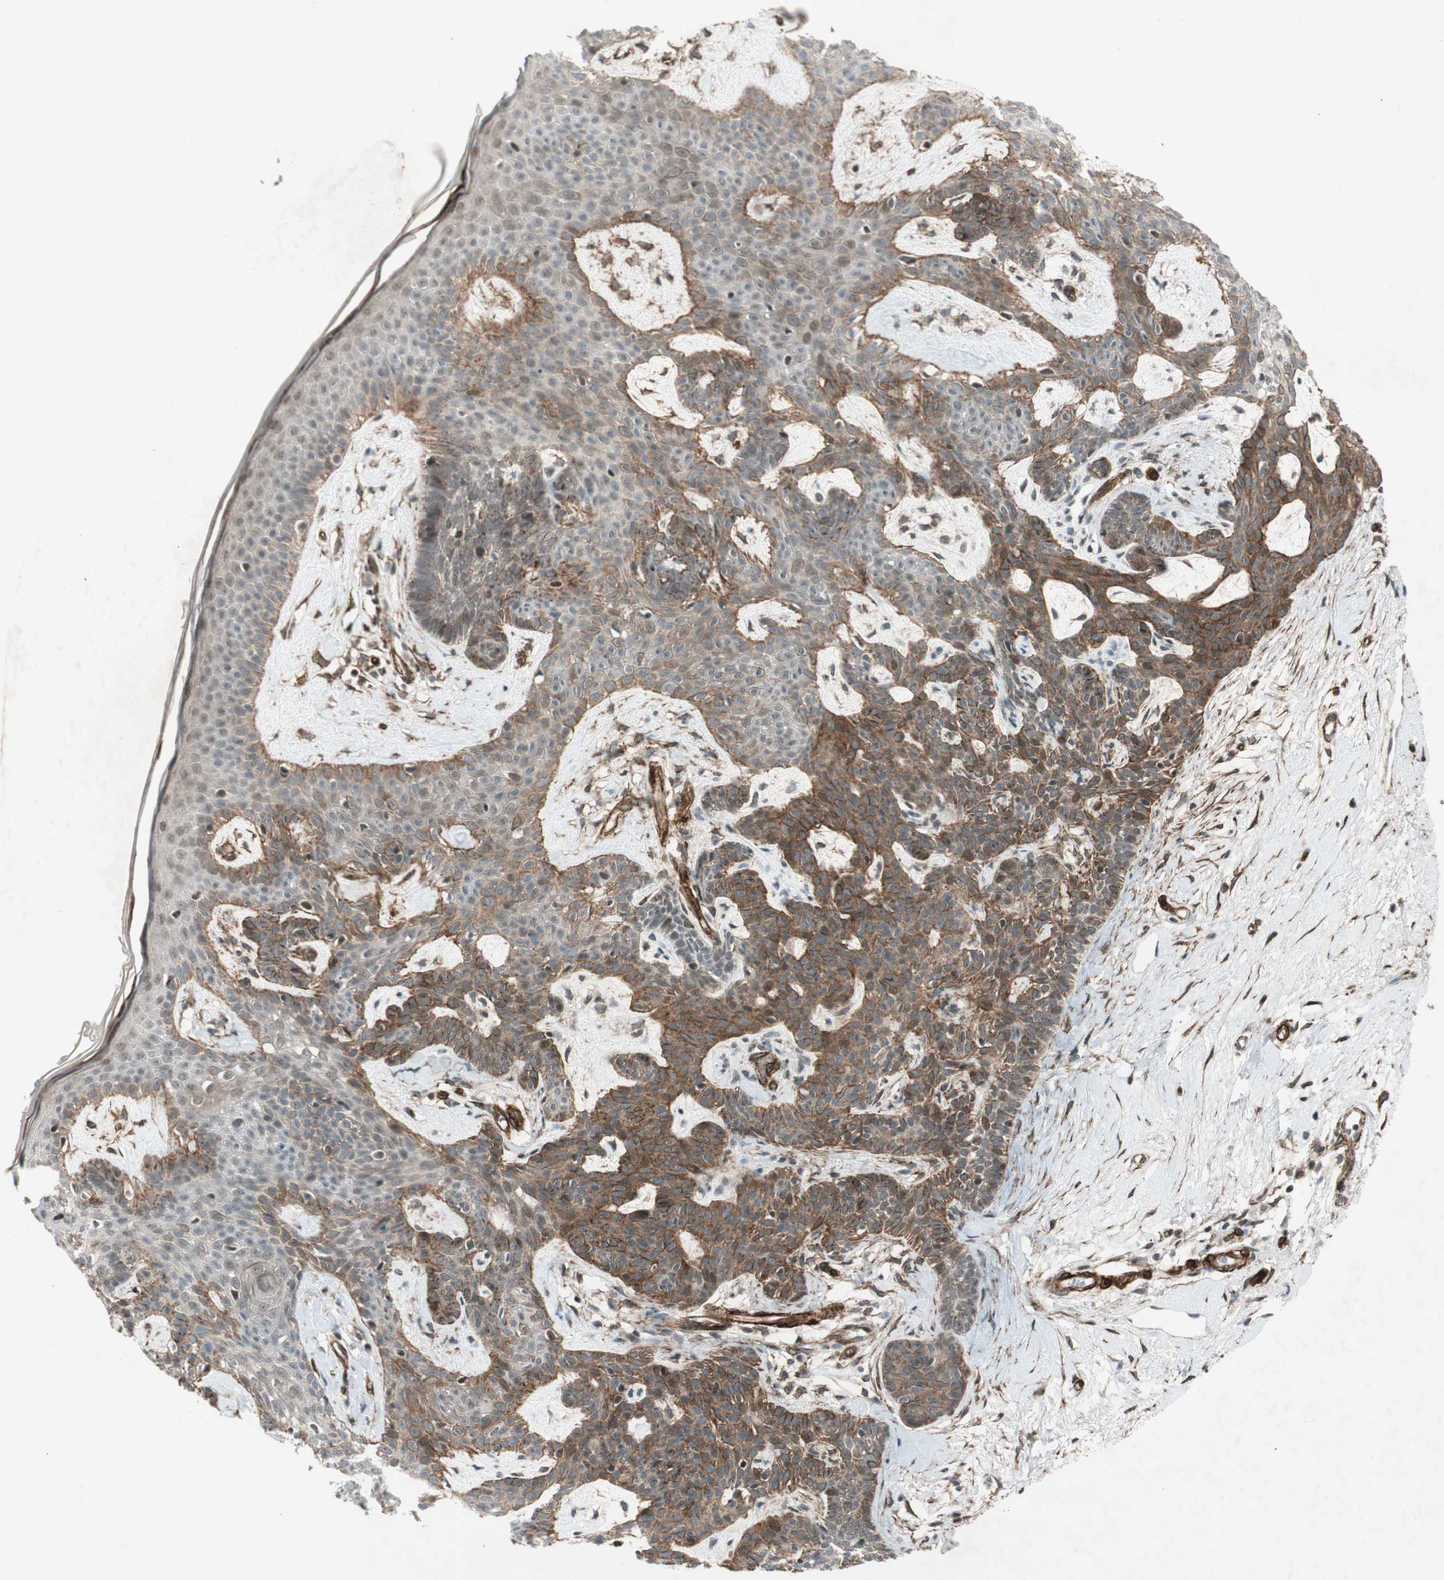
{"staining": {"intensity": "moderate", "quantity": ">75%", "location": "cytoplasmic/membranous"}, "tissue": "skin cancer", "cell_type": "Tumor cells", "image_type": "cancer", "snomed": [{"axis": "morphology", "description": "Developmental malformation"}, {"axis": "morphology", "description": "Basal cell carcinoma"}, {"axis": "topography", "description": "Skin"}], "caption": "Immunohistochemical staining of human skin cancer (basal cell carcinoma) exhibits medium levels of moderate cytoplasmic/membranous positivity in about >75% of tumor cells. (Brightfield microscopy of DAB IHC at high magnification).", "gene": "CDK19", "patient": {"sex": "female", "age": 62}}